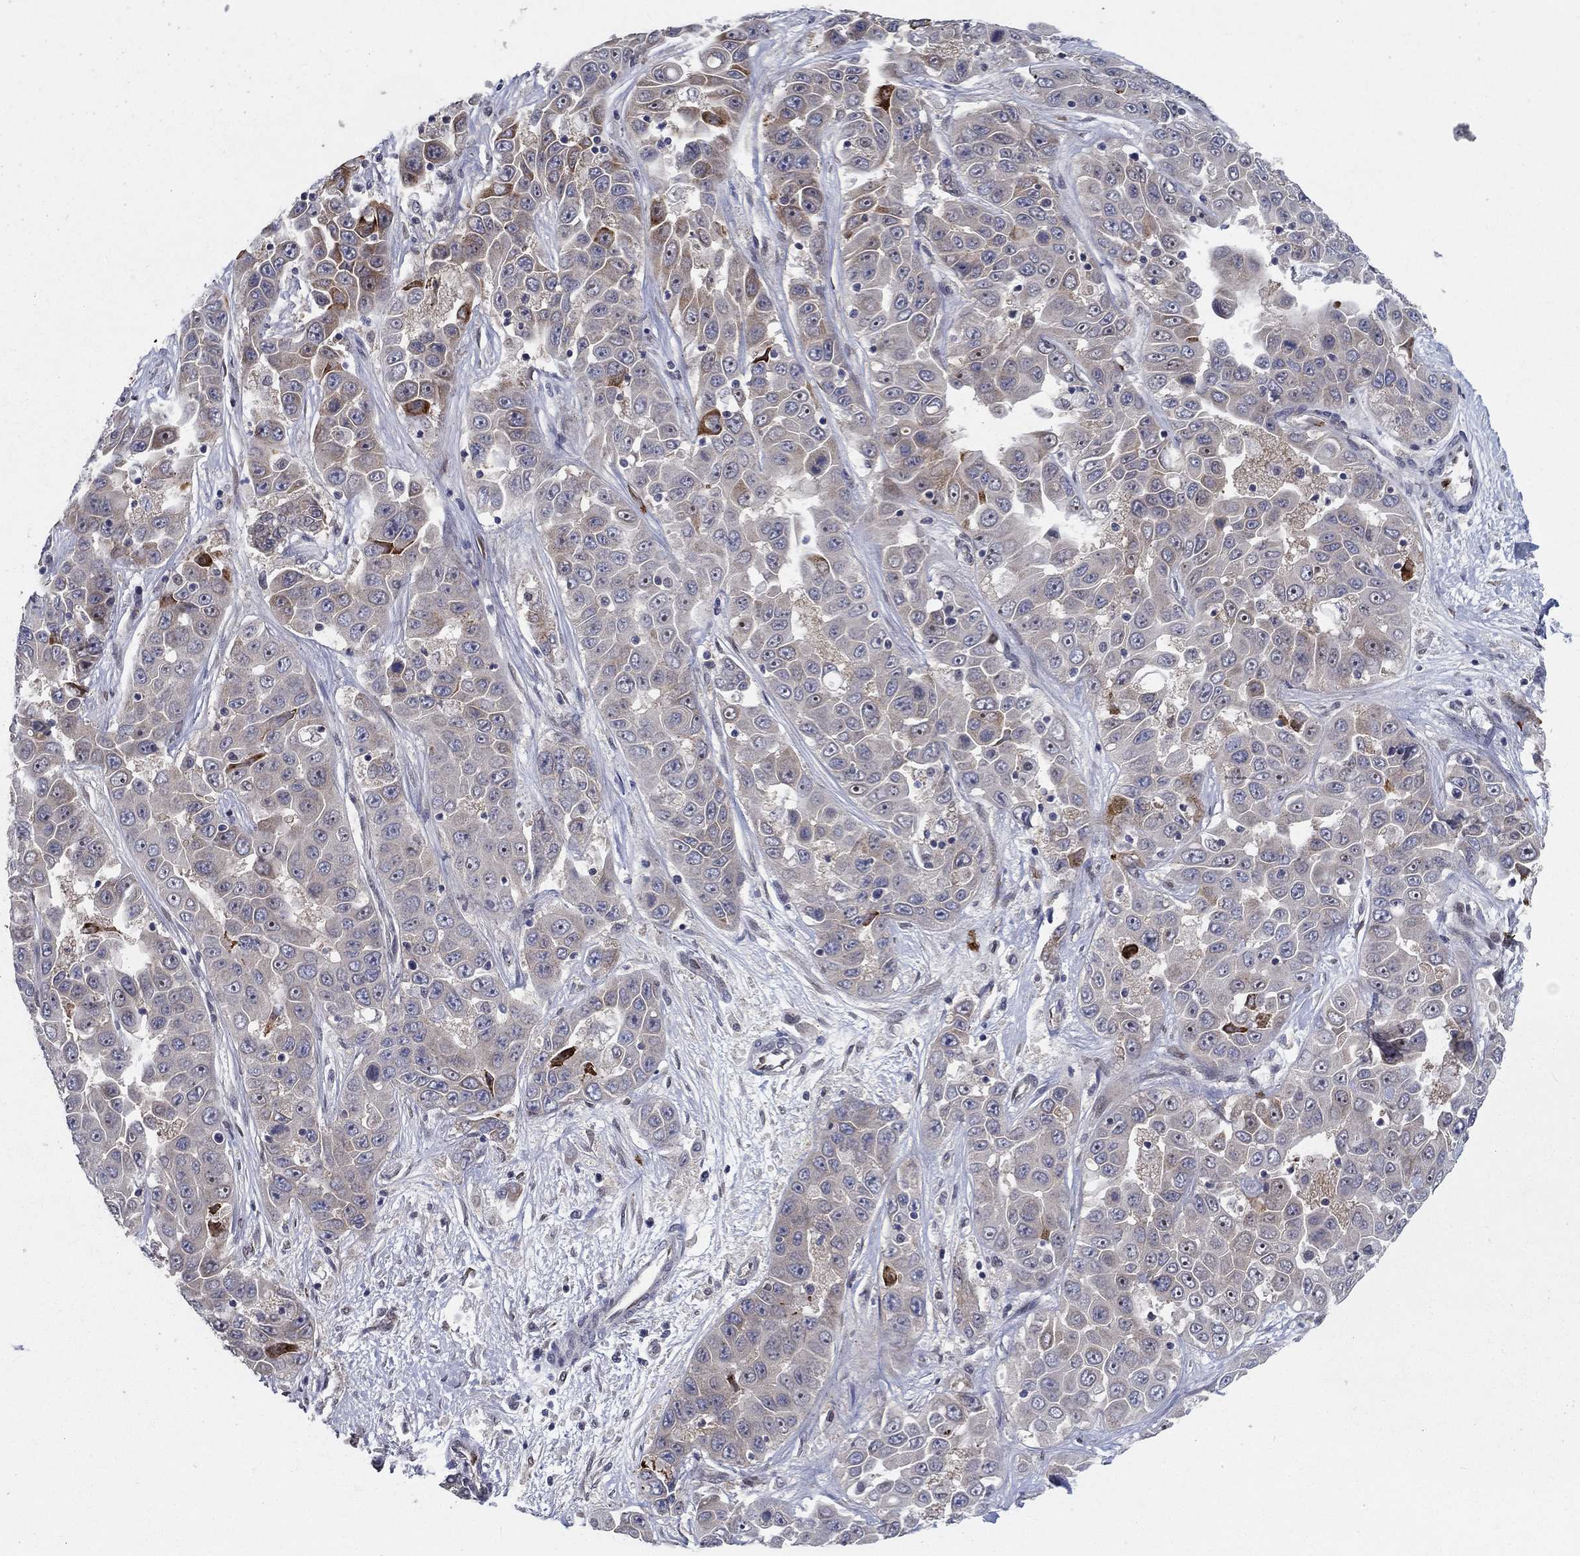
{"staining": {"intensity": "strong", "quantity": "<25%", "location": "cytoplasmic/membranous"}, "tissue": "liver cancer", "cell_type": "Tumor cells", "image_type": "cancer", "snomed": [{"axis": "morphology", "description": "Cholangiocarcinoma"}, {"axis": "topography", "description": "Liver"}], "caption": "Protein analysis of liver cholangiocarcinoma tissue exhibits strong cytoplasmic/membranous expression in about <25% of tumor cells.", "gene": "CETN3", "patient": {"sex": "female", "age": 52}}